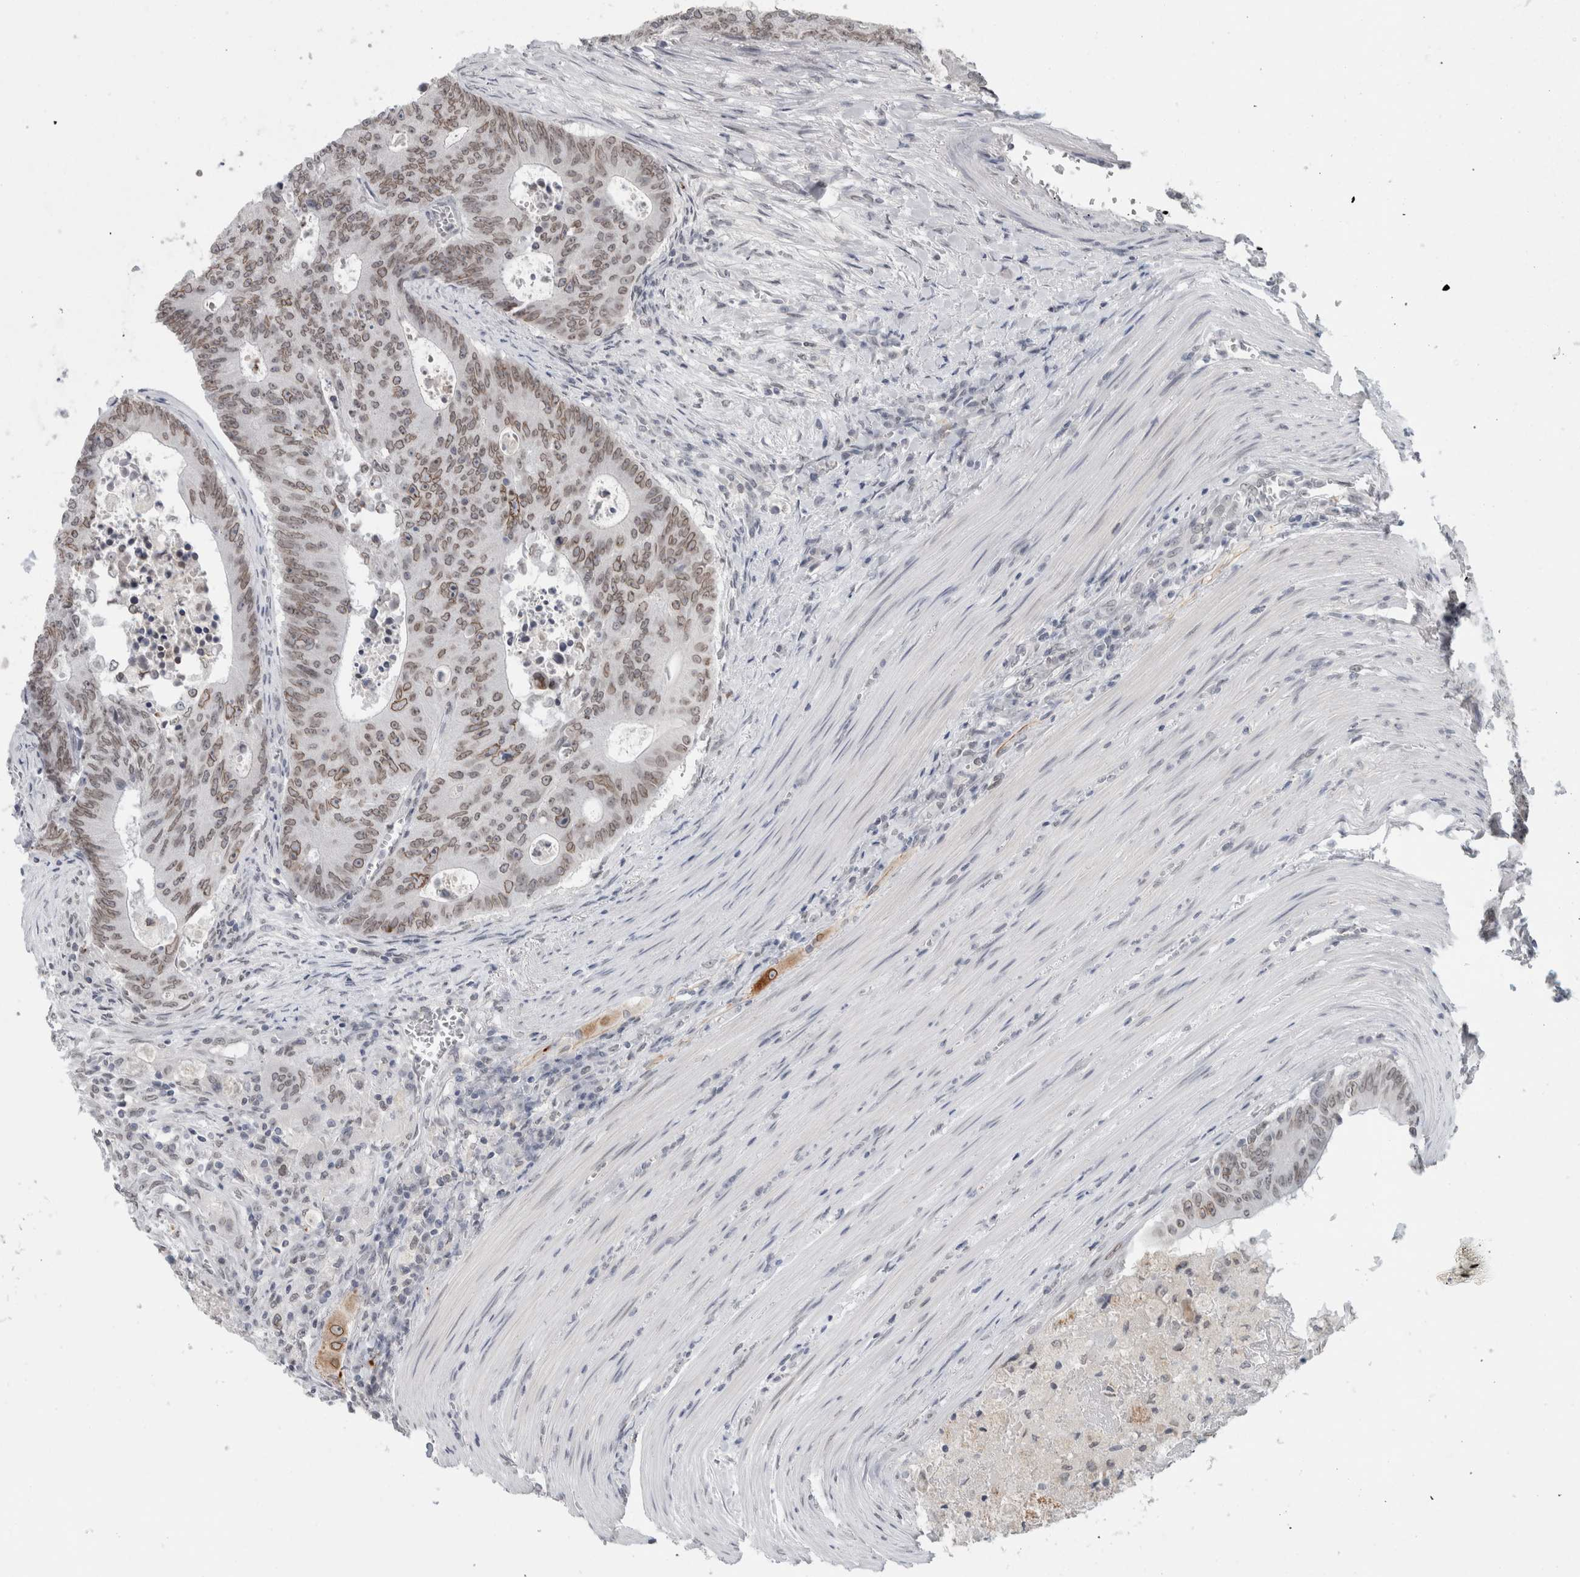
{"staining": {"intensity": "weak", "quantity": ">75%", "location": "cytoplasmic/membranous,nuclear"}, "tissue": "colorectal cancer", "cell_type": "Tumor cells", "image_type": "cancer", "snomed": [{"axis": "morphology", "description": "Adenocarcinoma, NOS"}, {"axis": "topography", "description": "Colon"}], "caption": "DAB immunohistochemical staining of human colorectal adenocarcinoma demonstrates weak cytoplasmic/membranous and nuclear protein positivity in about >75% of tumor cells. (Stains: DAB (3,3'-diaminobenzidine) in brown, nuclei in blue, Microscopy: brightfield microscopy at high magnification).", "gene": "ZNF770", "patient": {"sex": "male", "age": 87}}